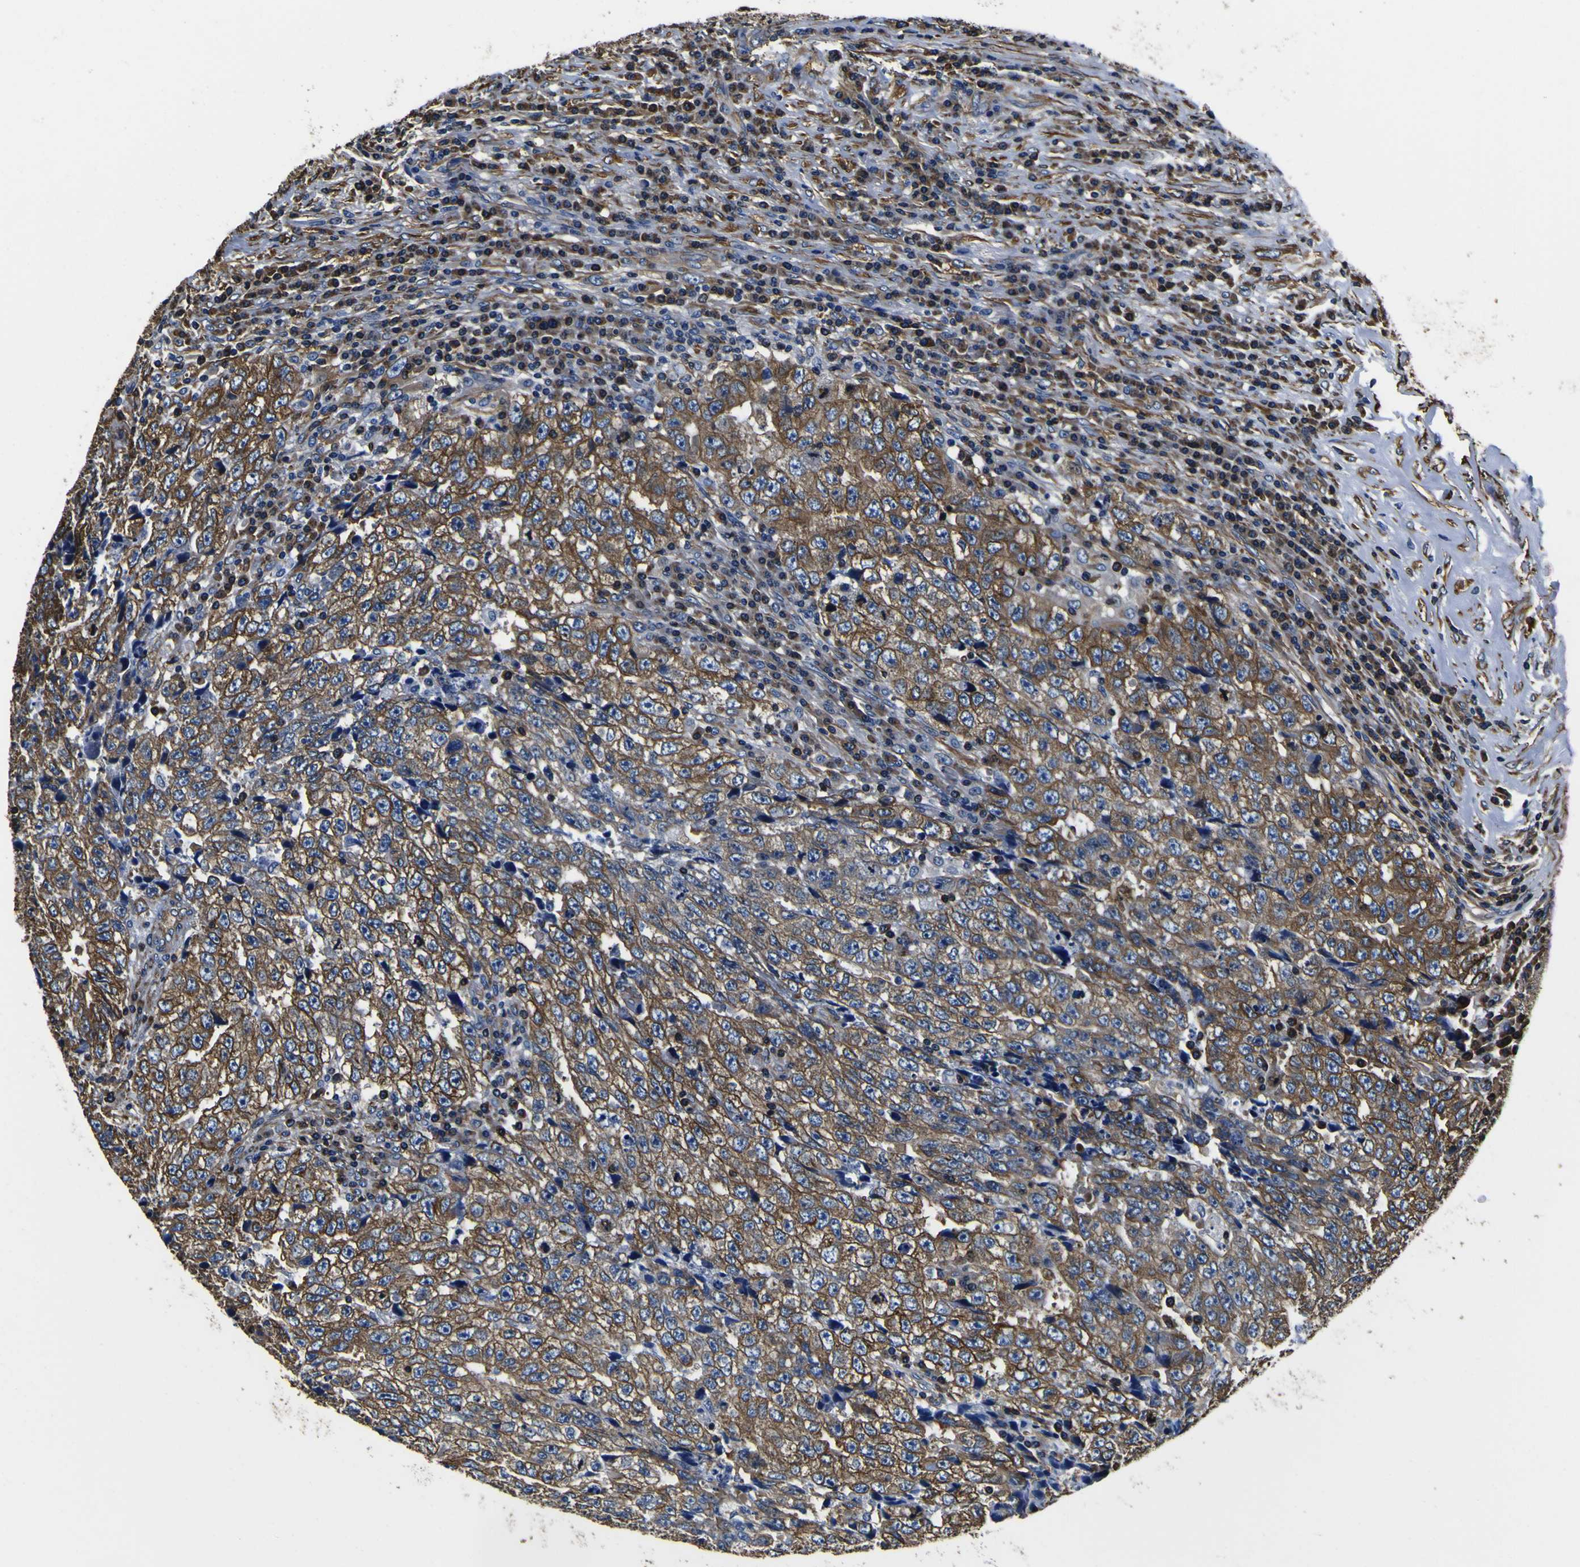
{"staining": {"intensity": "moderate", "quantity": ">75%", "location": "cytoplasmic/membranous"}, "tissue": "testis cancer", "cell_type": "Tumor cells", "image_type": "cancer", "snomed": [{"axis": "morphology", "description": "Necrosis, NOS"}, {"axis": "morphology", "description": "Carcinoma, Embryonal, NOS"}, {"axis": "topography", "description": "Testis"}], "caption": "Immunohistochemistry image of neoplastic tissue: testis embryonal carcinoma stained using immunohistochemistry (IHC) displays medium levels of moderate protein expression localized specifically in the cytoplasmic/membranous of tumor cells, appearing as a cytoplasmic/membranous brown color.", "gene": "TUBA1B", "patient": {"sex": "male", "age": 19}}